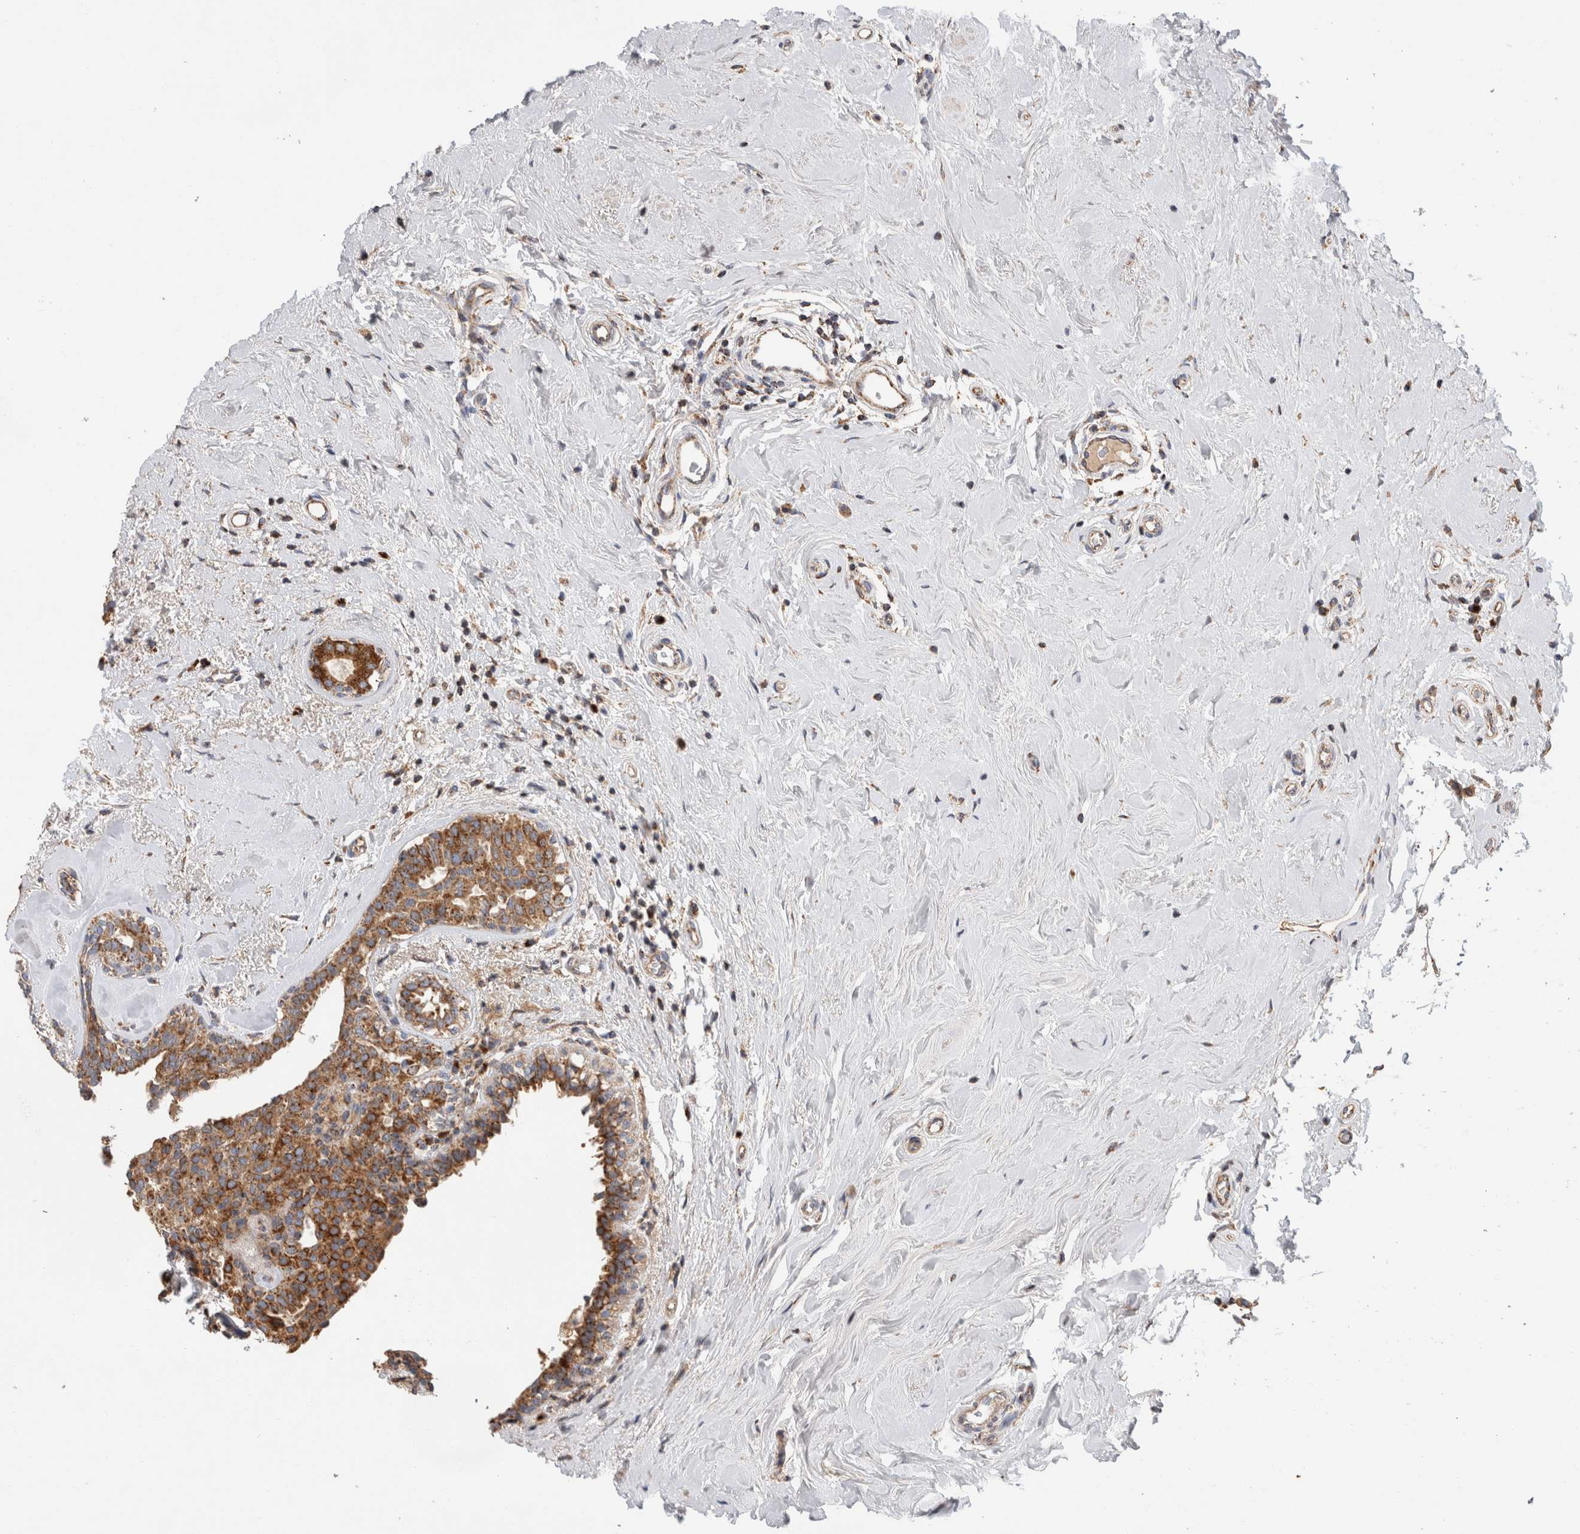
{"staining": {"intensity": "moderate", "quantity": ">75%", "location": "cytoplasmic/membranous"}, "tissue": "breast cancer", "cell_type": "Tumor cells", "image_type": "cancer", "snomed": [{"axis": "morphology", "description": "Duct carcinoma"}, {"axis": "topography", "description": "Breast"}], "caption": "Immunohistochemistry (IHC) photomicrograph of breast cancer (intraductal carcinoma) stained for a protein (brown), which displays medium levels of moderate cytoplasmic/membranous positivity in approximately >75% of tumor cells.", "gene": "IARS2", "patient": {"sex": "female", "age": 55}}